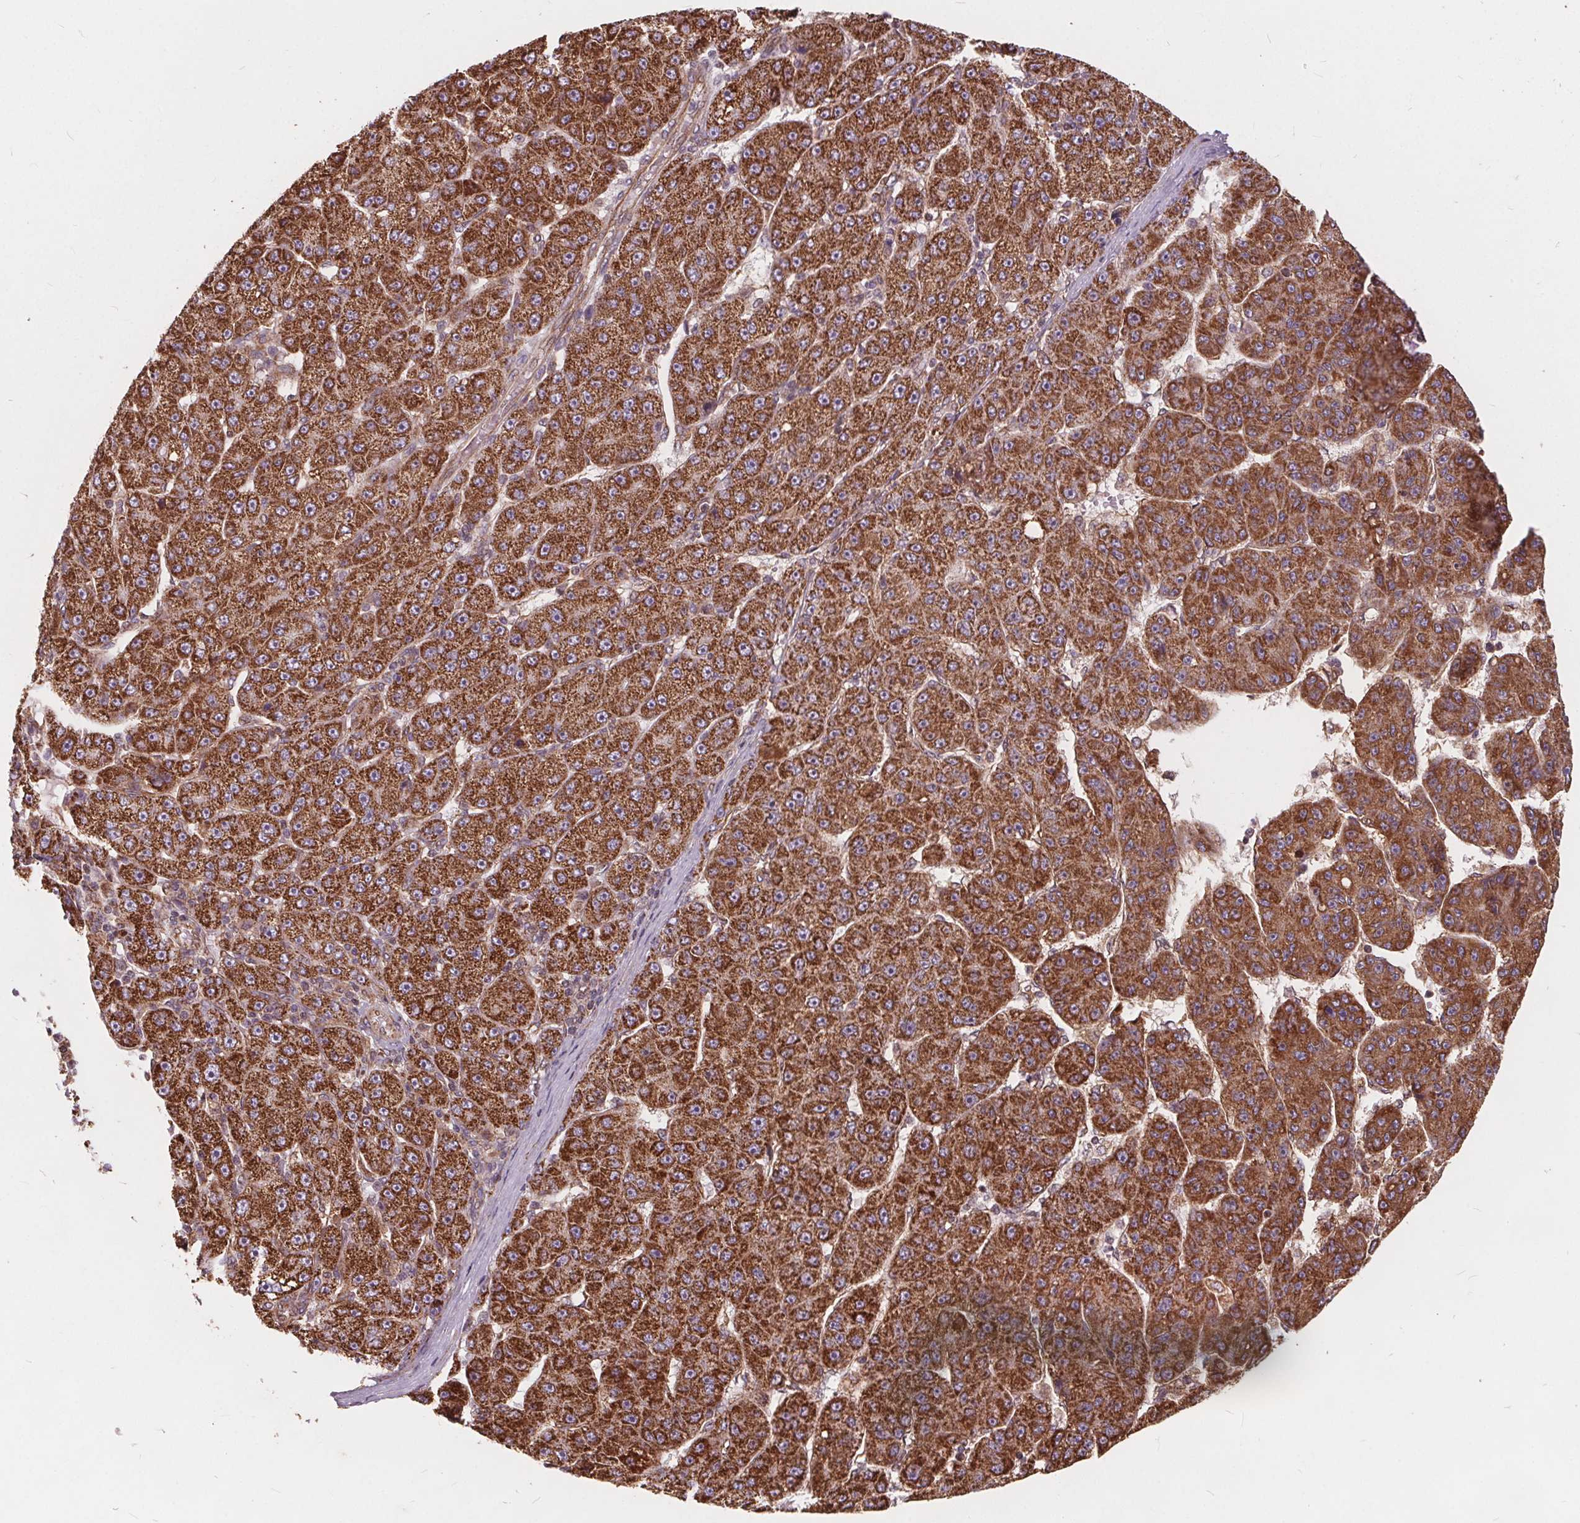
{"staining": {"intensity": "strong", "quantity": ">75%", "location": "cytoplasmic/membranous"}, "tissue": "liver cancer", "cell_type": "Tumor cells", "image_type": "cancer", "snomed": [{"axis": "morphology", "description": "Carcinoma, Hepatocellular, NOS"}, {"axis": "topography", "description": "Liver"}], "caption": "Immunohistochemical staining of human liver cancer (hepatocellular carcinoma) demonstrates high levels of strong cytoplasmic/membranous protein positivity in about >75% of tumor cells.", "gene": "PLSCR3", "patient": {"sex": "male", "age": 67}}